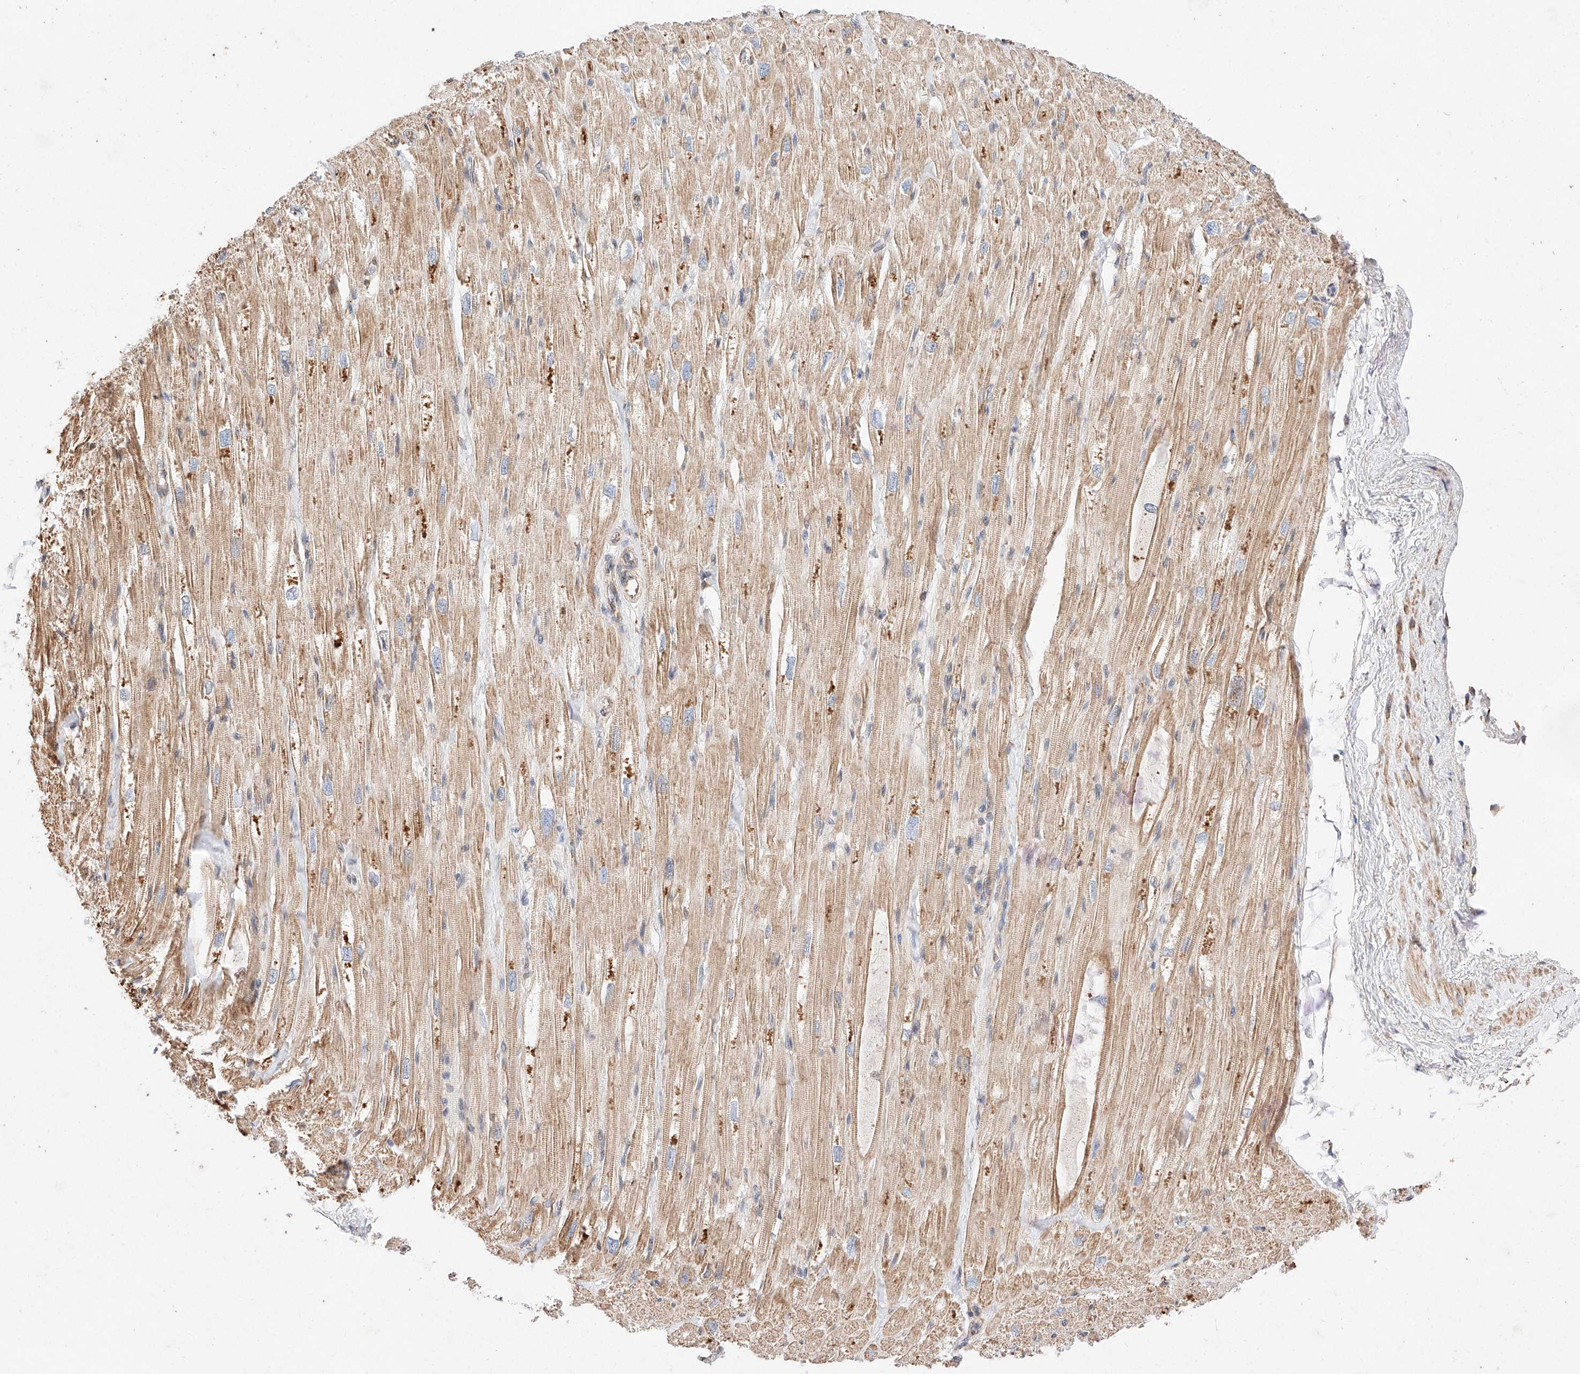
{"staining": {"intensity": "moderate", "quantity": ">75%", "location": "cytoplasmic/membranous"}, "tissue": "heart muscle", "cell_type": "Cardiomyocytes", "image_type": "normal", "snomed": [{"axis": "morphology", "description": "Normal tissue, NOS"}, {"axis": "topography", "description": "Heart"}], "caption": "High-magnification brightfield microscopy of benign heart muscle stained with DAB (3,3'-diaminobenzidine) (brown) and counterstained with hematoxylin (blue). cardiomyocytes exhibit moderate cytoplasmic/membranous positivity is identified in approximately>75% of cells. (brown staining indicates protein expression, while blue staining denotes nuclei).", "gene": "ATP9B", "patient": {"sex": "male", "age": 50}}